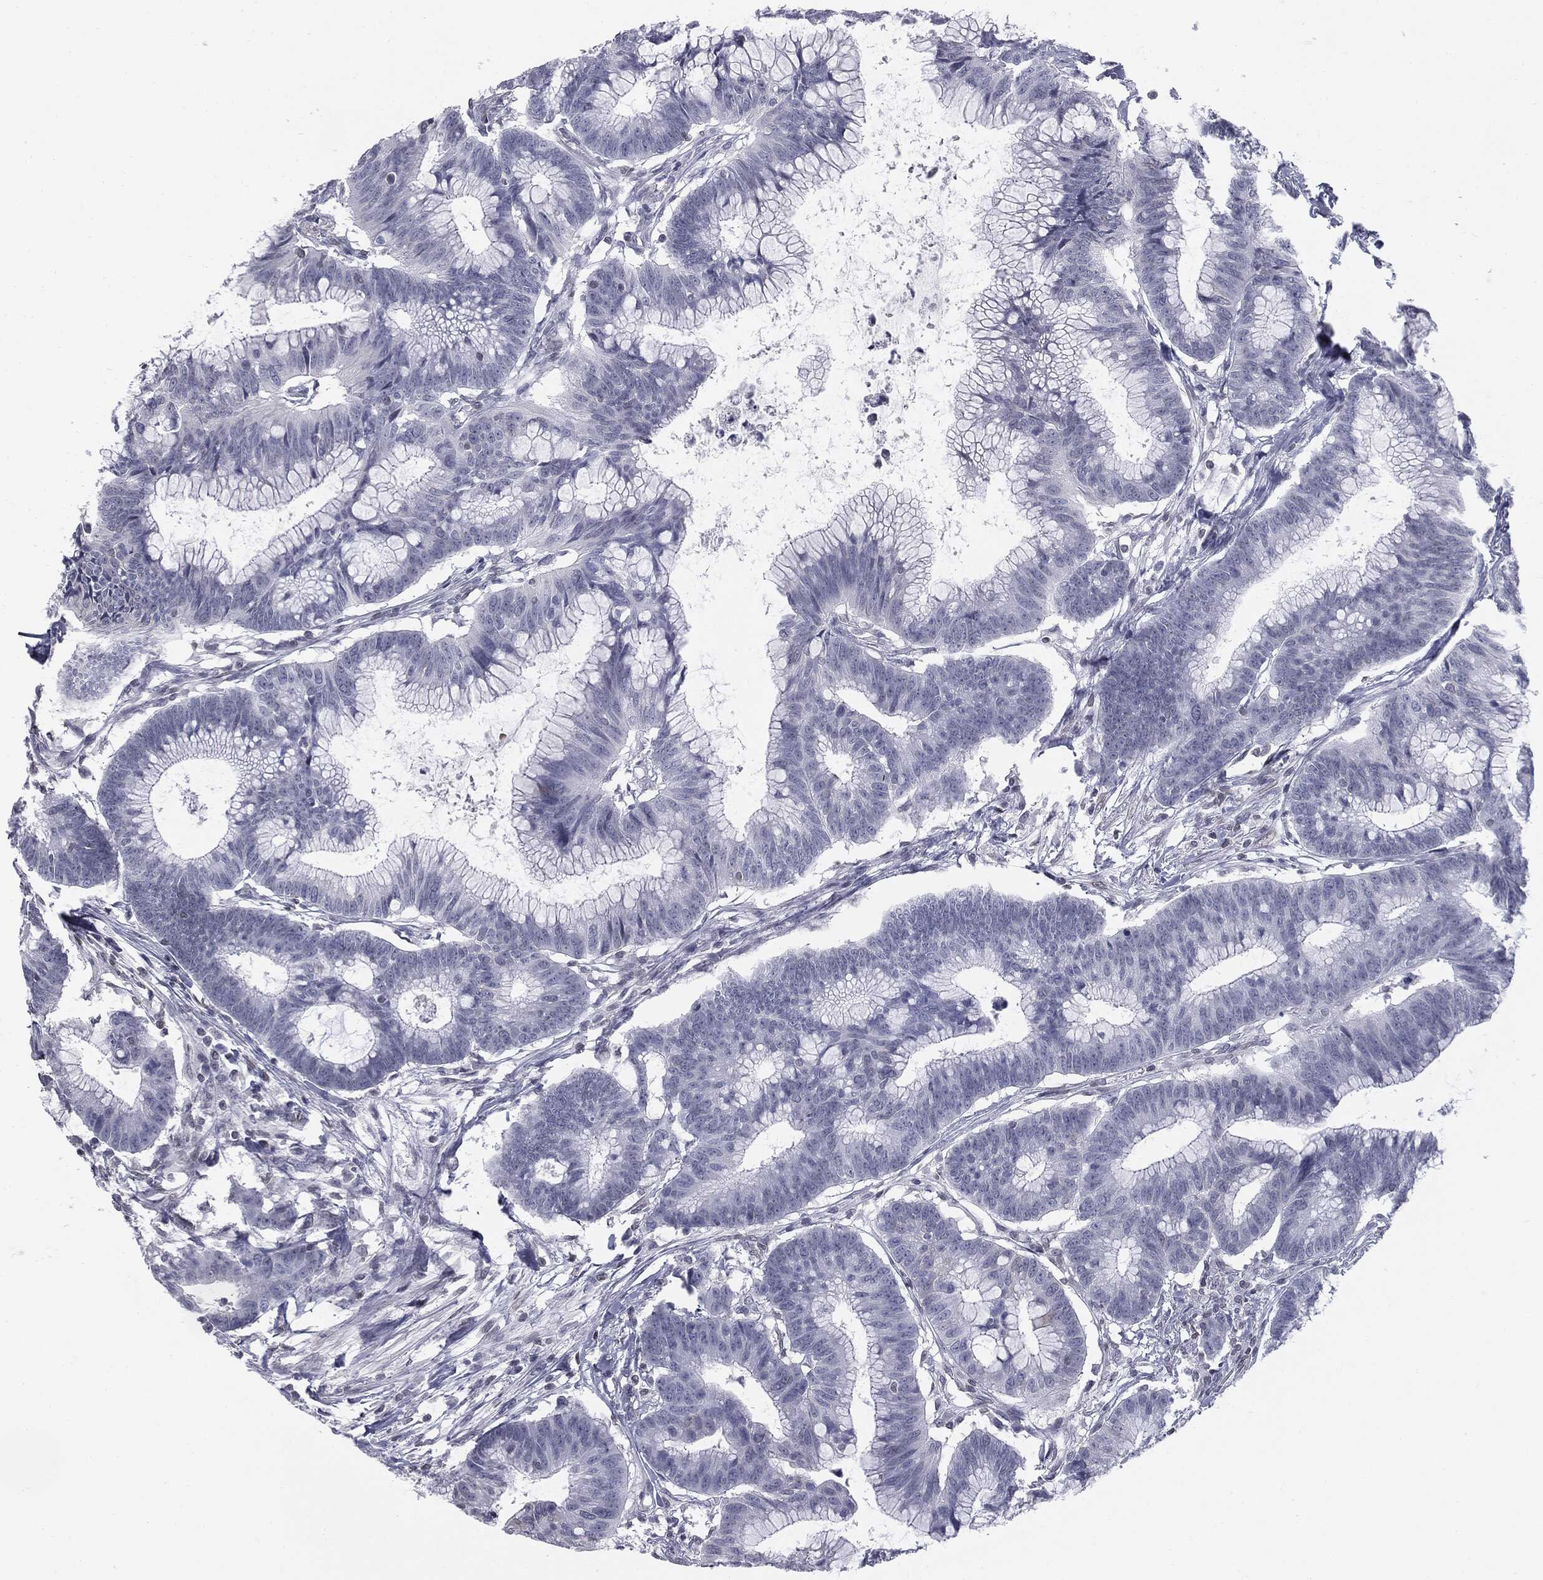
{"staining": {"intensity": "negative", "quantity": "none", "location": "none"}, "tissue": "colorectal cancer", "cell_type": "Tumor cells", "image_type": "cancer", "snomed": [{"axis": "morphology", "description": "Adenocarcinoma, NOS"}, {"axis": "topography", "description": "Colon"}], "caption": "Photomicrograph shows no protein staining in tumor cells of colorectal cancer tissue.", "gene": "ALDOB", "patient": {"sex": "female", "age": 78}}